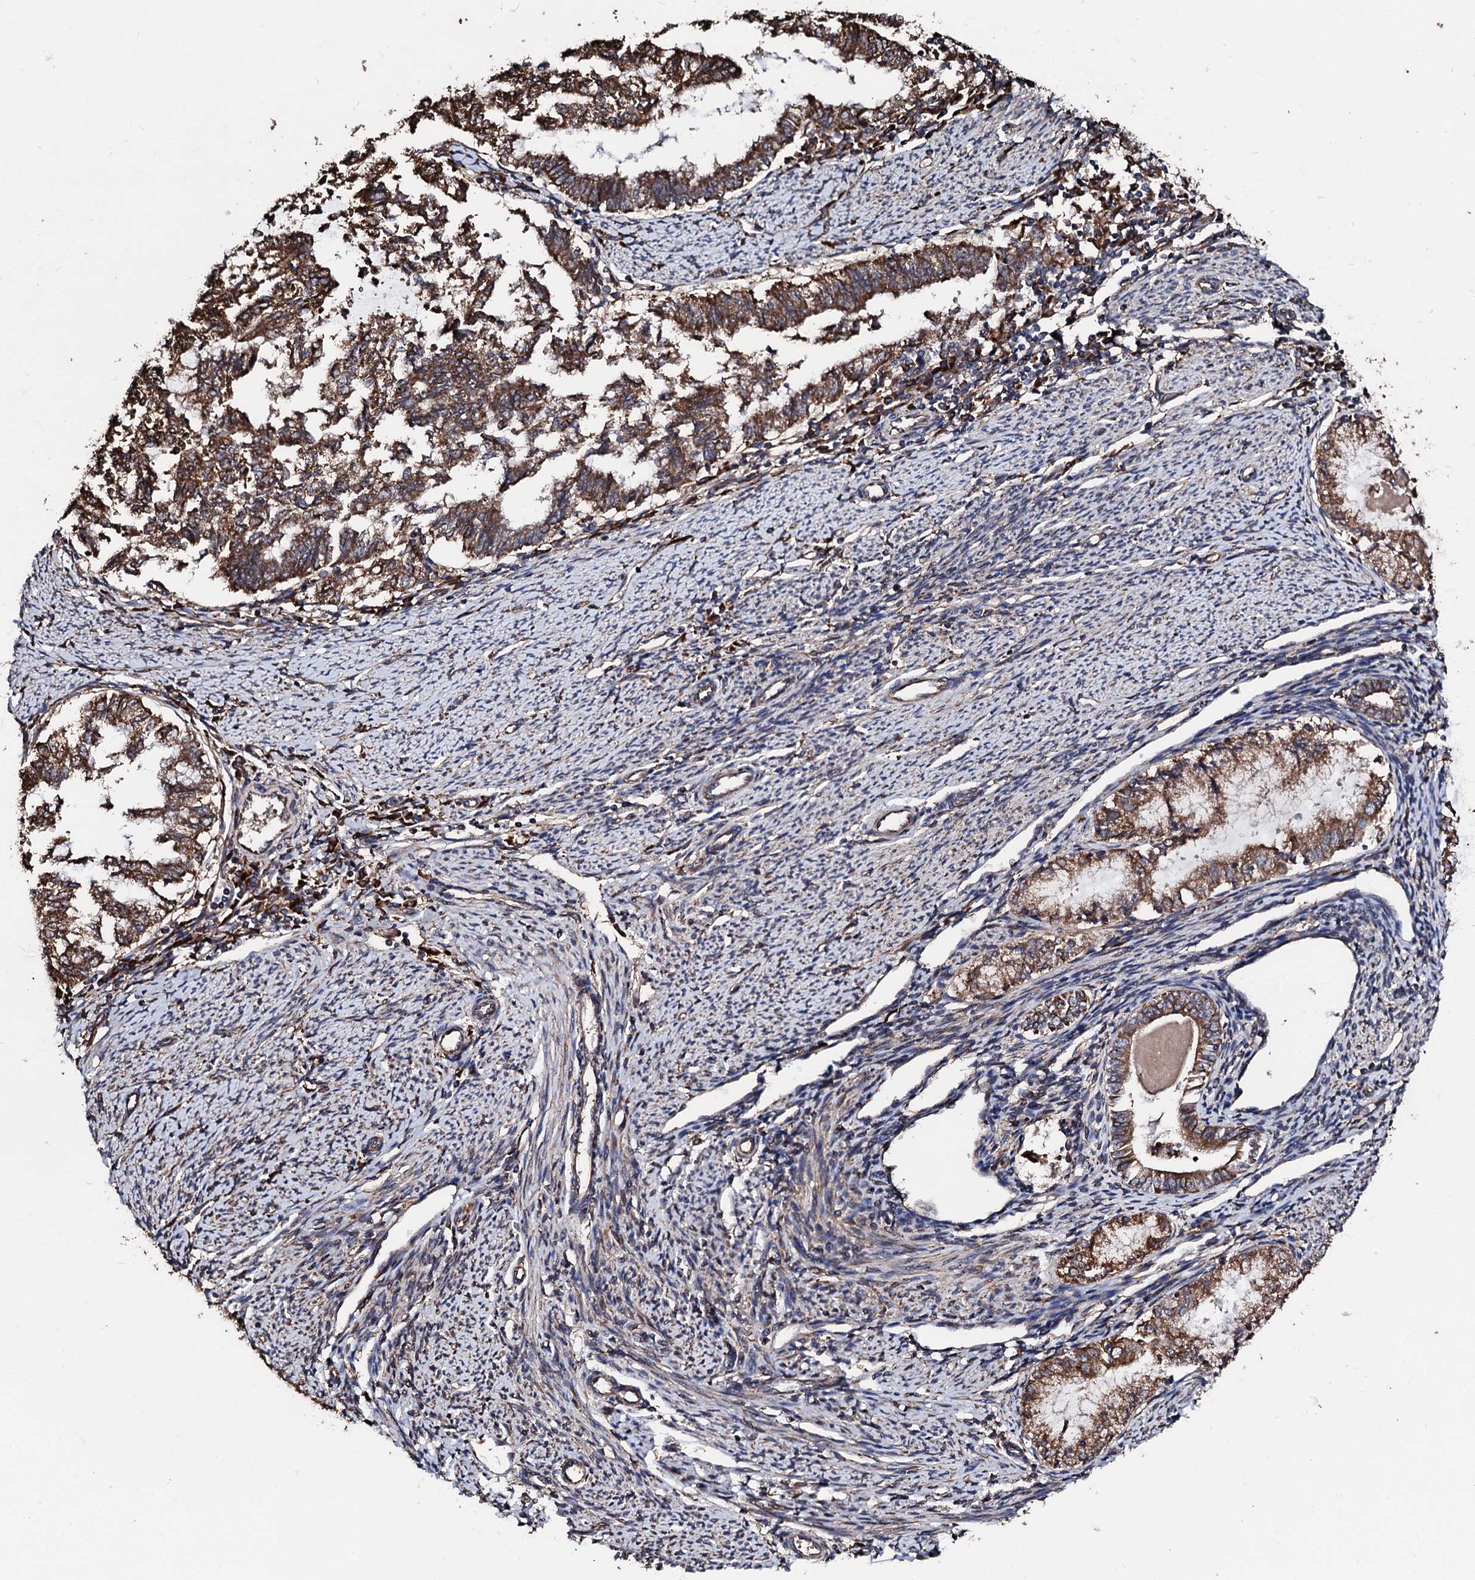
{"staining": {"intensity": "moderate", "quantity": ">75%", "location": "cytoplasmic/membranous"}, "tissue": "endometrial cancer", "cell_type": "Tumor cells", "image_type": "cancer", "snomed": [{"axis": "morphology", "description": "Adenocarcinoma, NOS"}, {"axis": "topography", "description": "Endometrium"}], "caption": "The micrograph demonstrates immunohistochemical staining of endometrial cancer (adenocarcinoma). There is moderate cytoplasmic/membranous expression is identified in about >75% of tumor cells.", "gene": "CKAP5", "patient": {"sex": "female", "age": 79}}